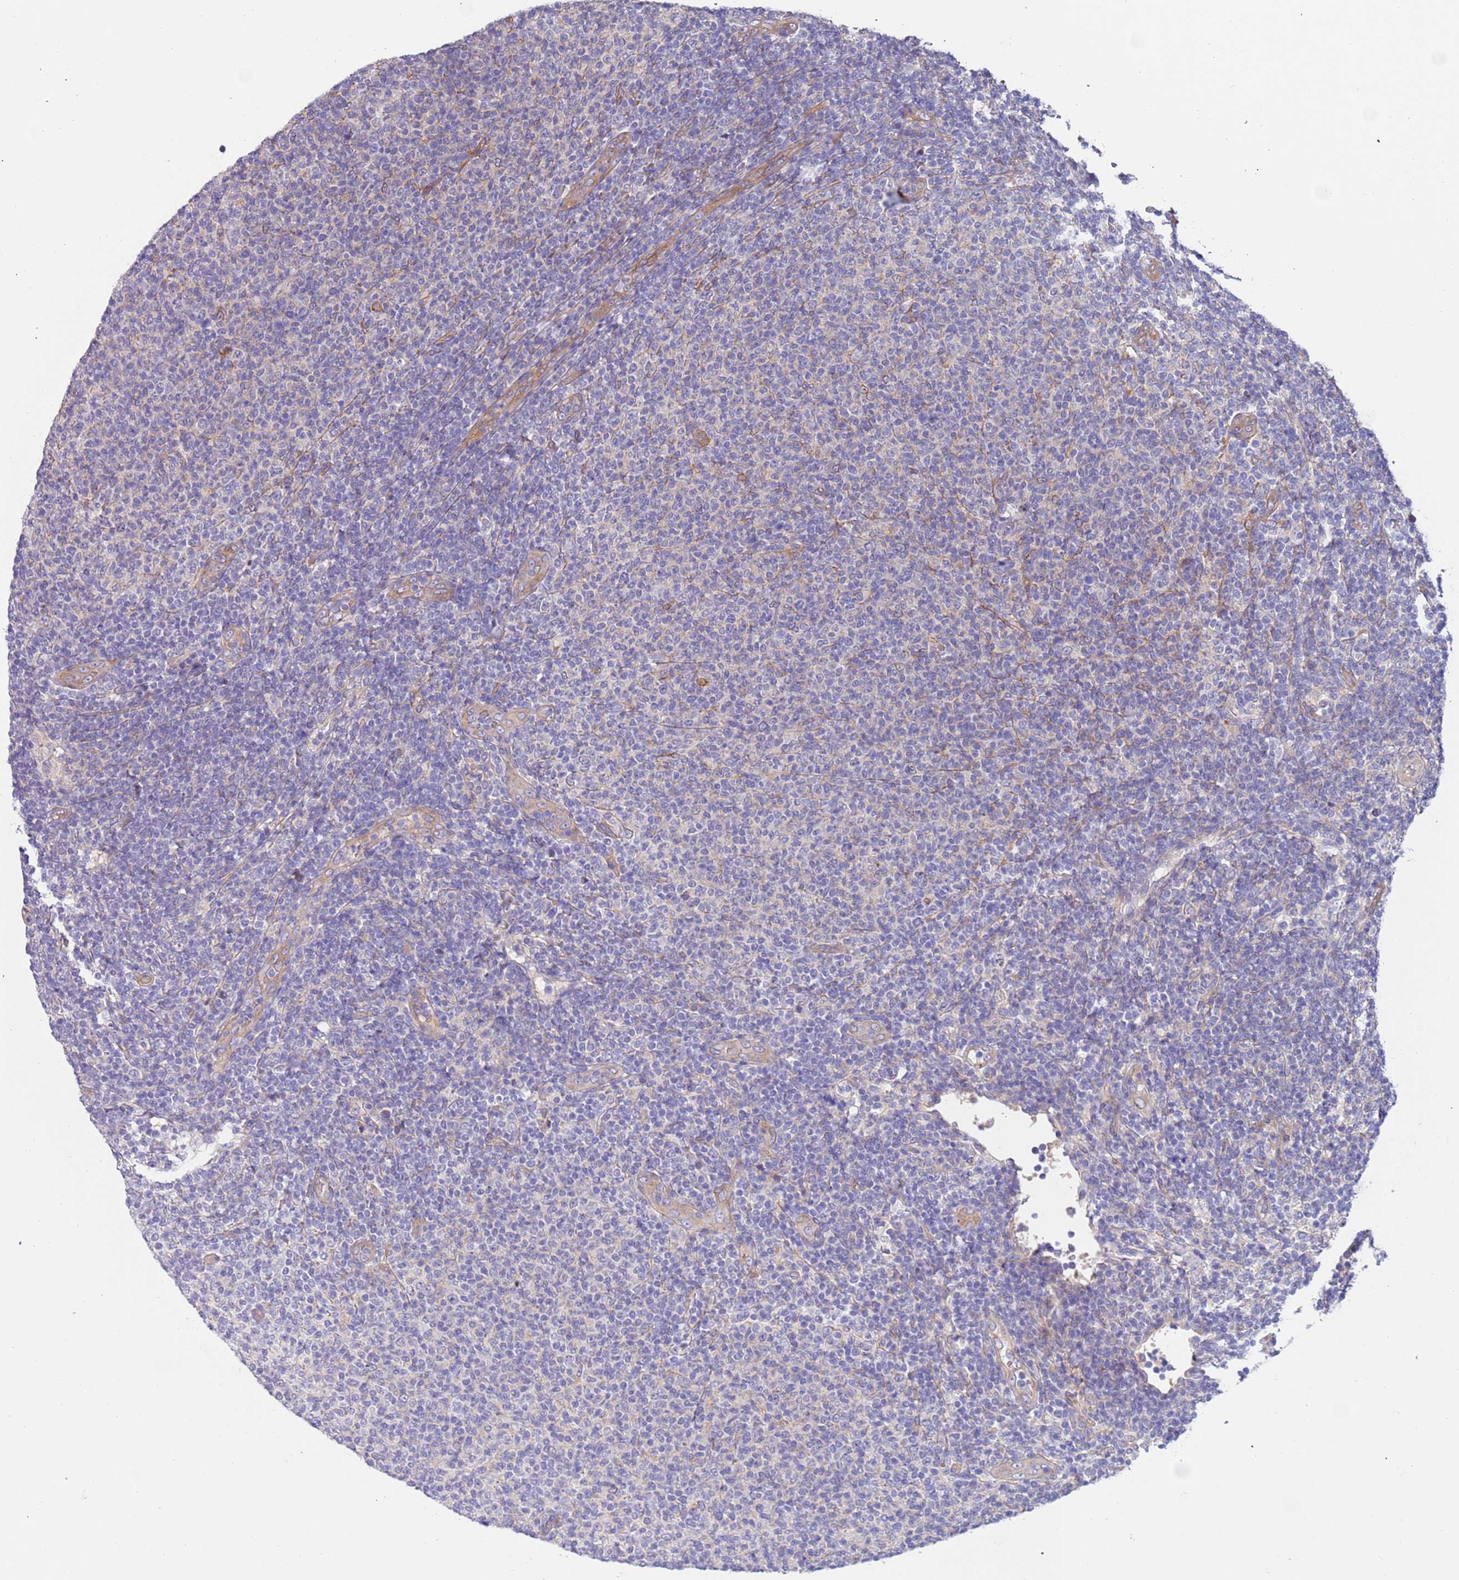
{"staining": {"intensity": "negative", "quantity": "none", "location": "none"}, "tissue": "lymphoma", "cell_type": "Tumor cells", "image_type": "cancer", "snomed": [{"axis": "morphology", "description": "Malignant lymphoma, non-Hodgkin's type, Low grade"}, {"axis": "topography", "description": "Lymph node"}], "caption": "This is an immunohistochemistry histopathology image of lymphoma. There is no positivity in tumor cells.", "gene": "LAMB4", "patient": {"sex": "male", "age": 66}}